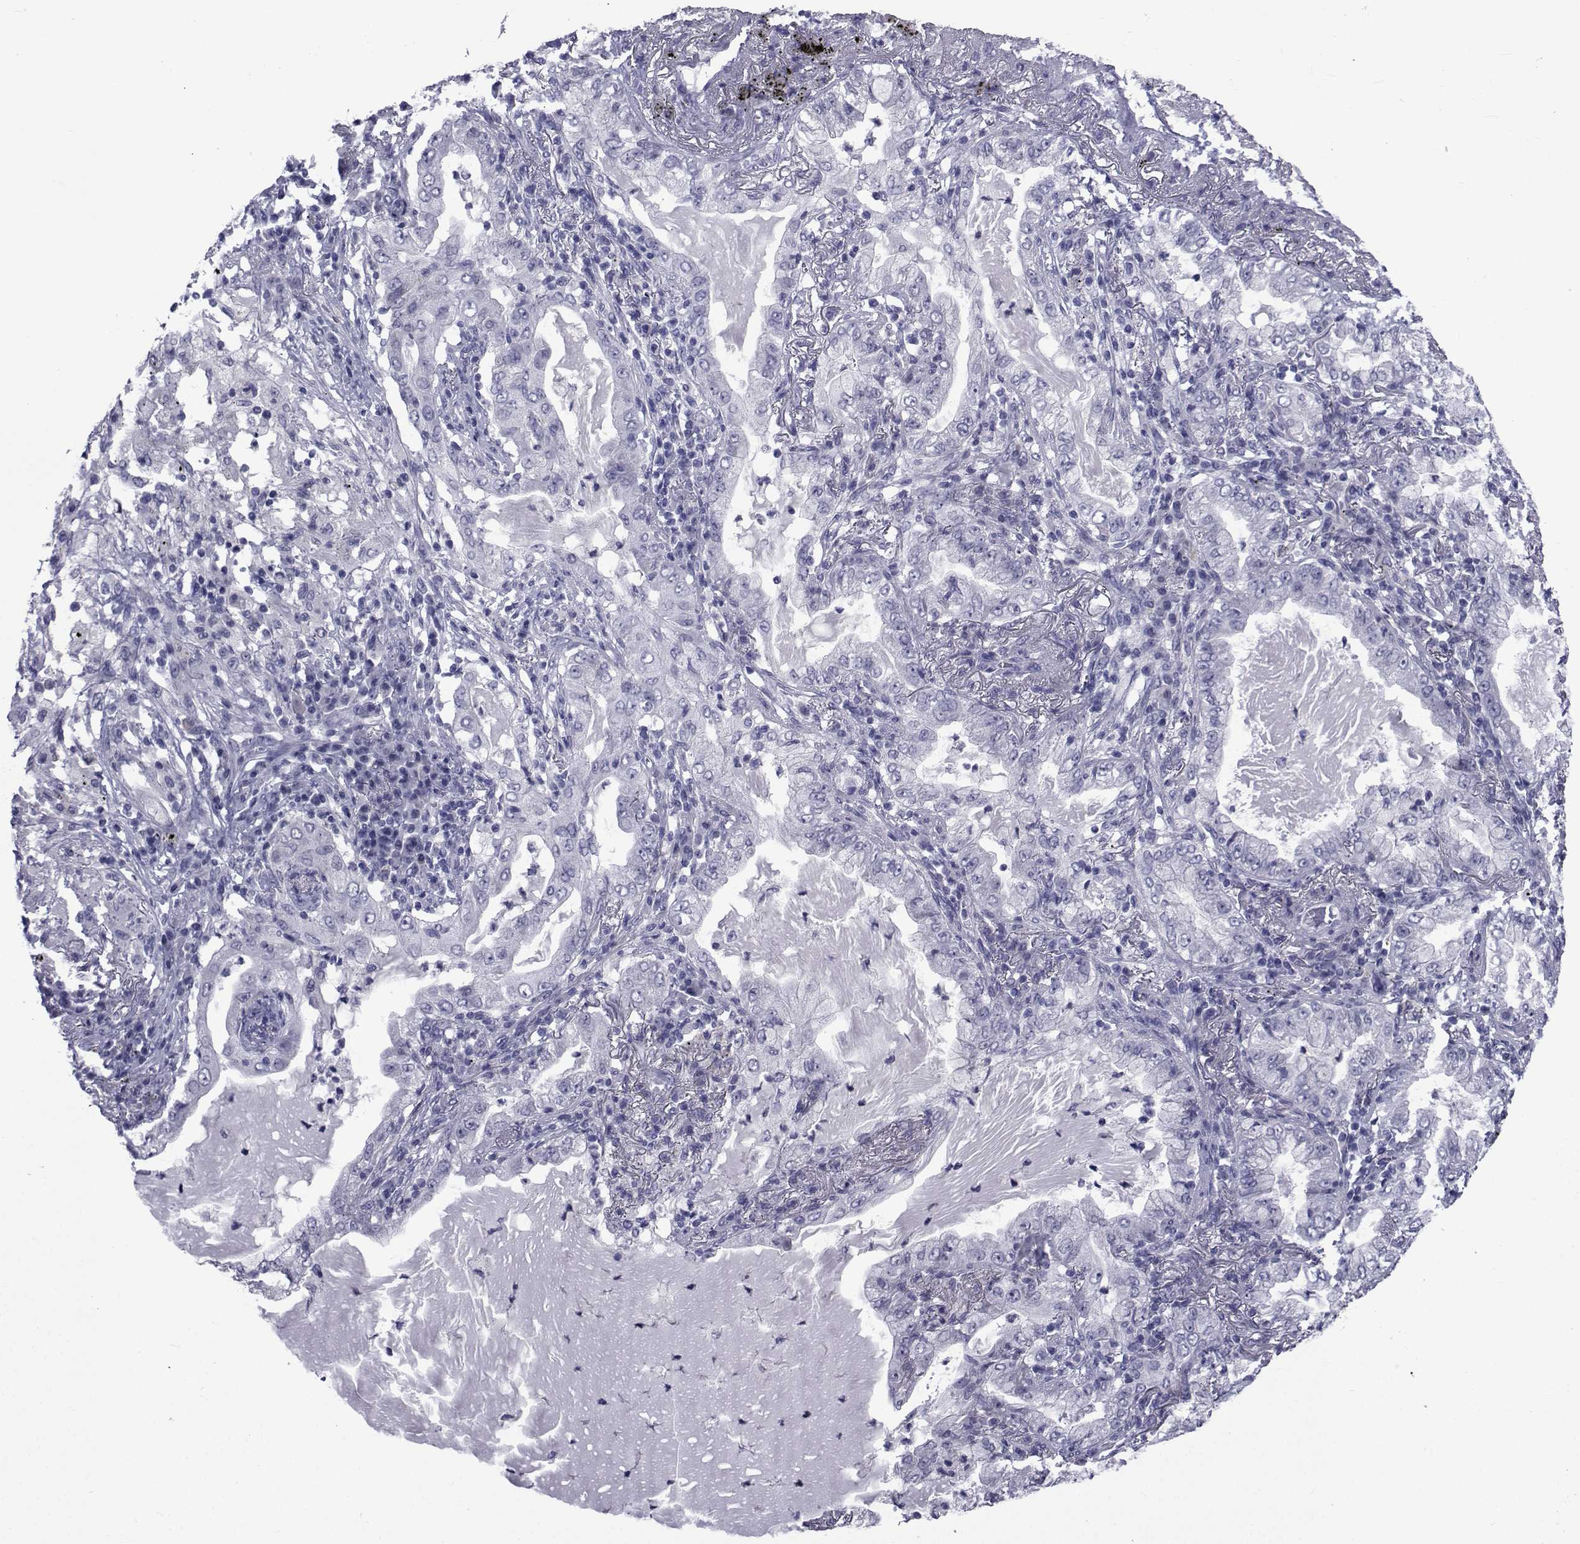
{"staining": {"intensity": "negative", "quantity": "none", "location": "none"}, "tissue": "lung cancer", "cell_type": "Tumor cells", "image_type": "cancer", "snomed": [{"axis": "morphology", "description": "Adenocarcinoma, NOS"}, {"axis": "topography", "description": "Lung"}], "caption": "Tumor cells show no significant positivity in adenocarcinoma (lung). (DAB immunohistochemistry visualized using brightfield microscopy, high magnification).", "gene": "SEMA5B", "patient": {"sex": "female", "age": 73}}